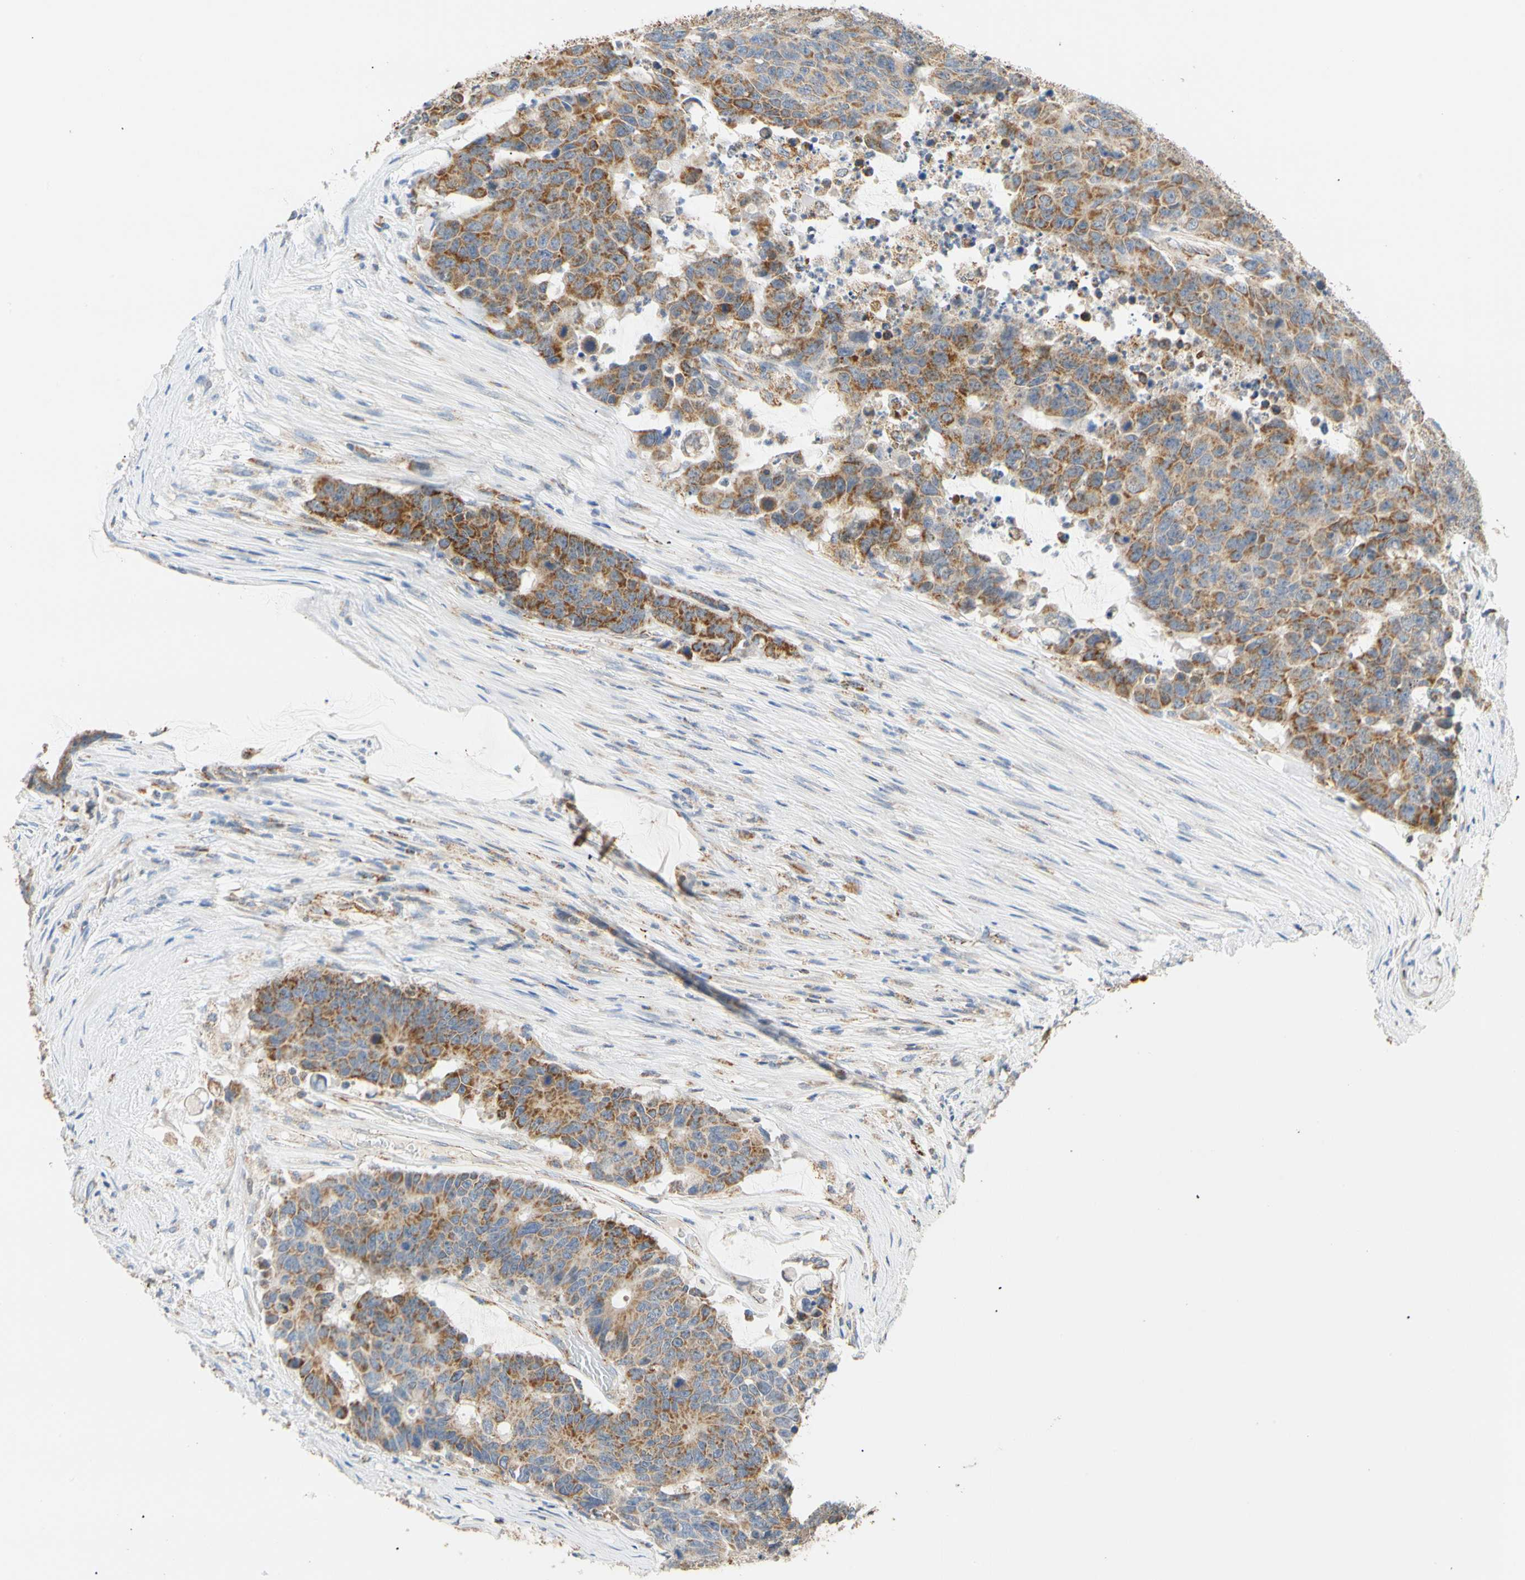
{"staining": {"intensity": "moderate", "quantity": ">75%", "location": "cytoplasmic/membranous"}, "tissue": "colorectal cancer", "cell_type": "Tumor cells", "image_type": "cancer", "snomed": [{"axis": "morphology", "description": "Adenocarcinoma, NOS"}, {"axis": "topography", "description": "Colon"}], "caption": "Tumor cells display medium levels of moderate cytoplasmic/membranous expression in approximately >75% of cells in human colorectal cancer.", "gene": "ACAT1", "patient": {"sex": "female", "age": 86}}